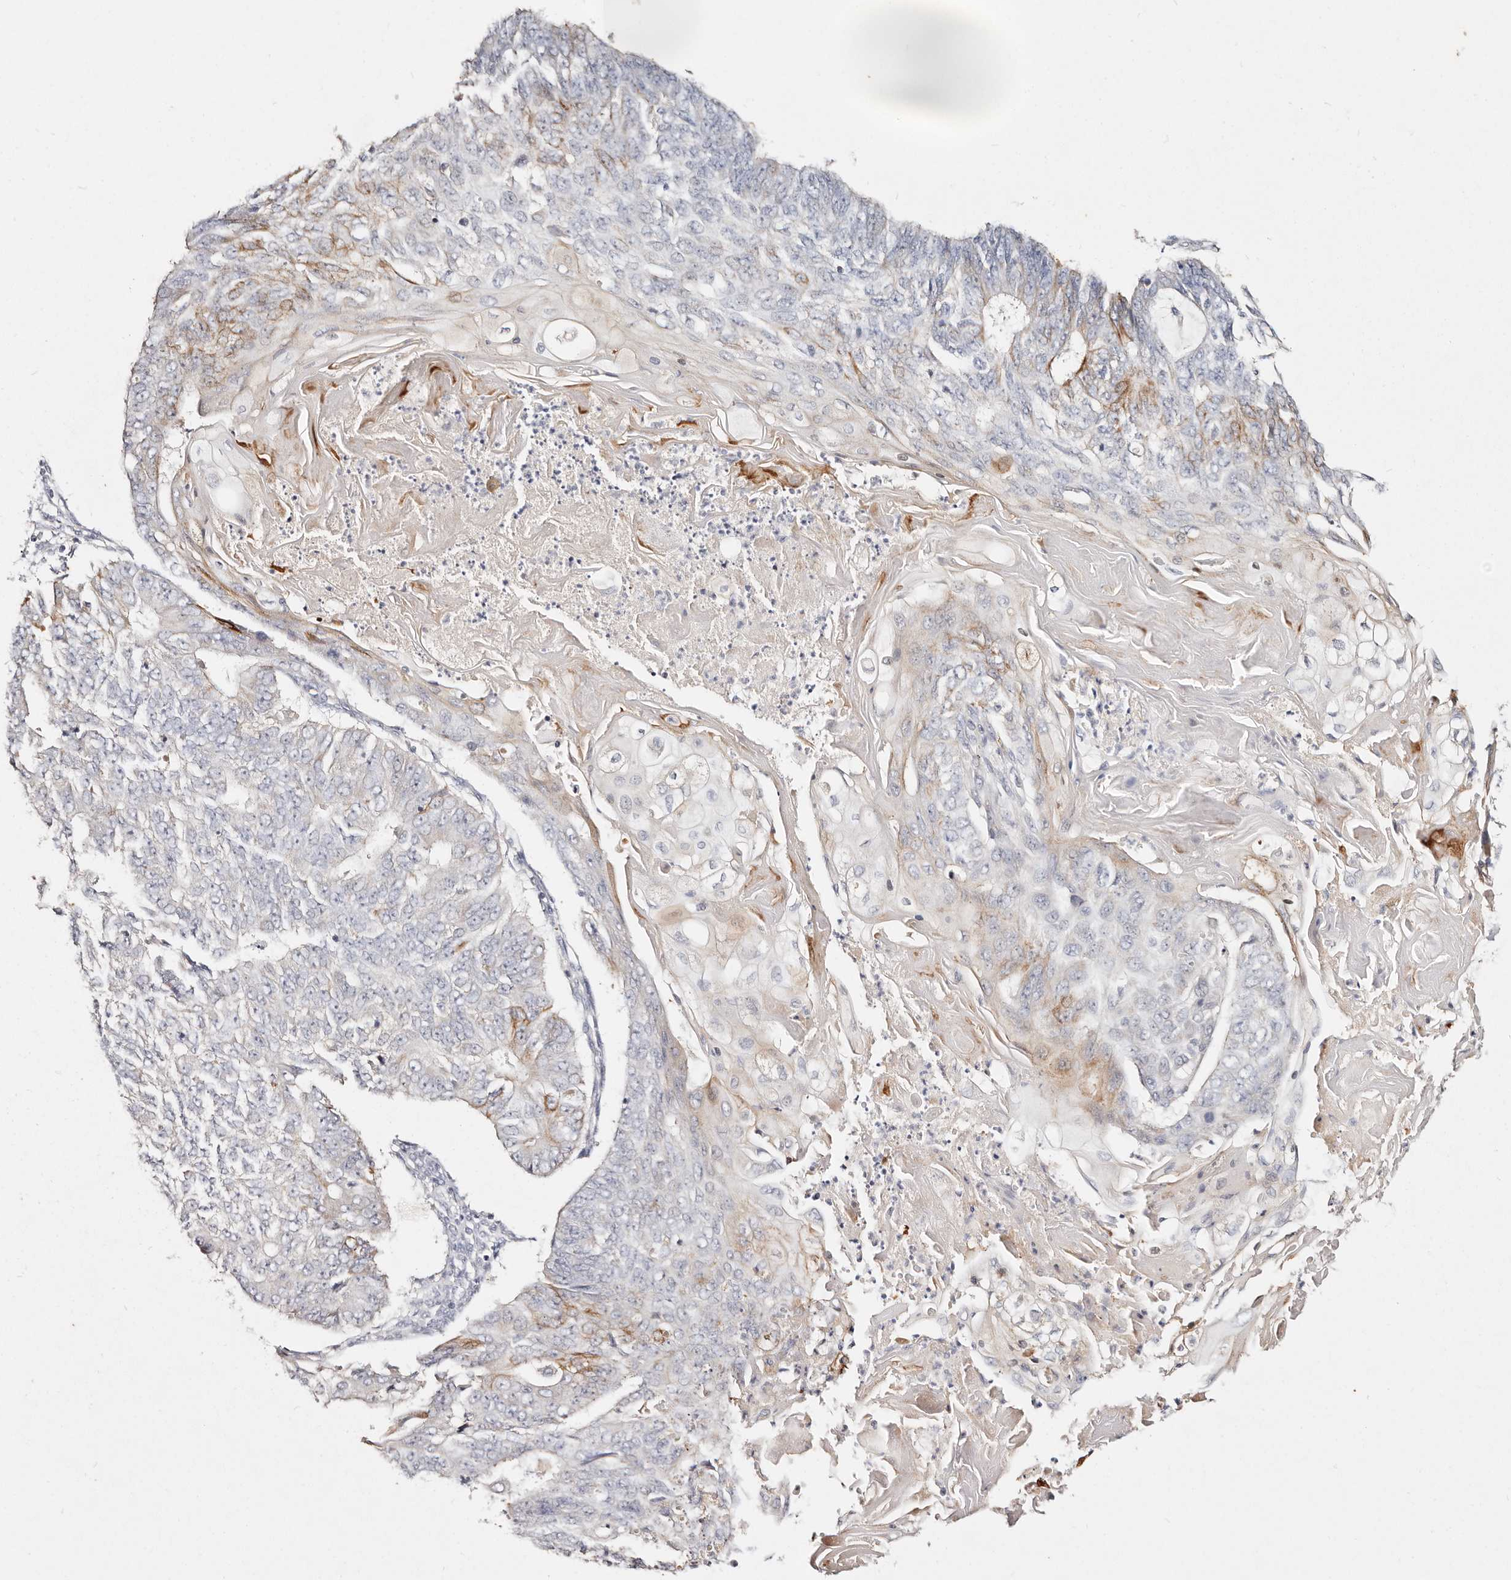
{"staining": {"intensity": "moderate", "quantity": "<25%", "location": "cytoplasmic/membranous"}, "tissue": "endometrial cancer", "cell_type": "Tumor cells", "image_type": "cancer", "snomed": [{"axis": "morphology", "description": "Adenocarcinoma, NOS"}, {"axis": "topography", "description": "Endometrium"}], "caption": "IHC of endometrial cancer demonstrates low levels of moderate cytoplasmic/membranous staining in about <25% of tumor cells.", "gene": "VIPAS39", "patient": {"sex": "female", "age": 32}}